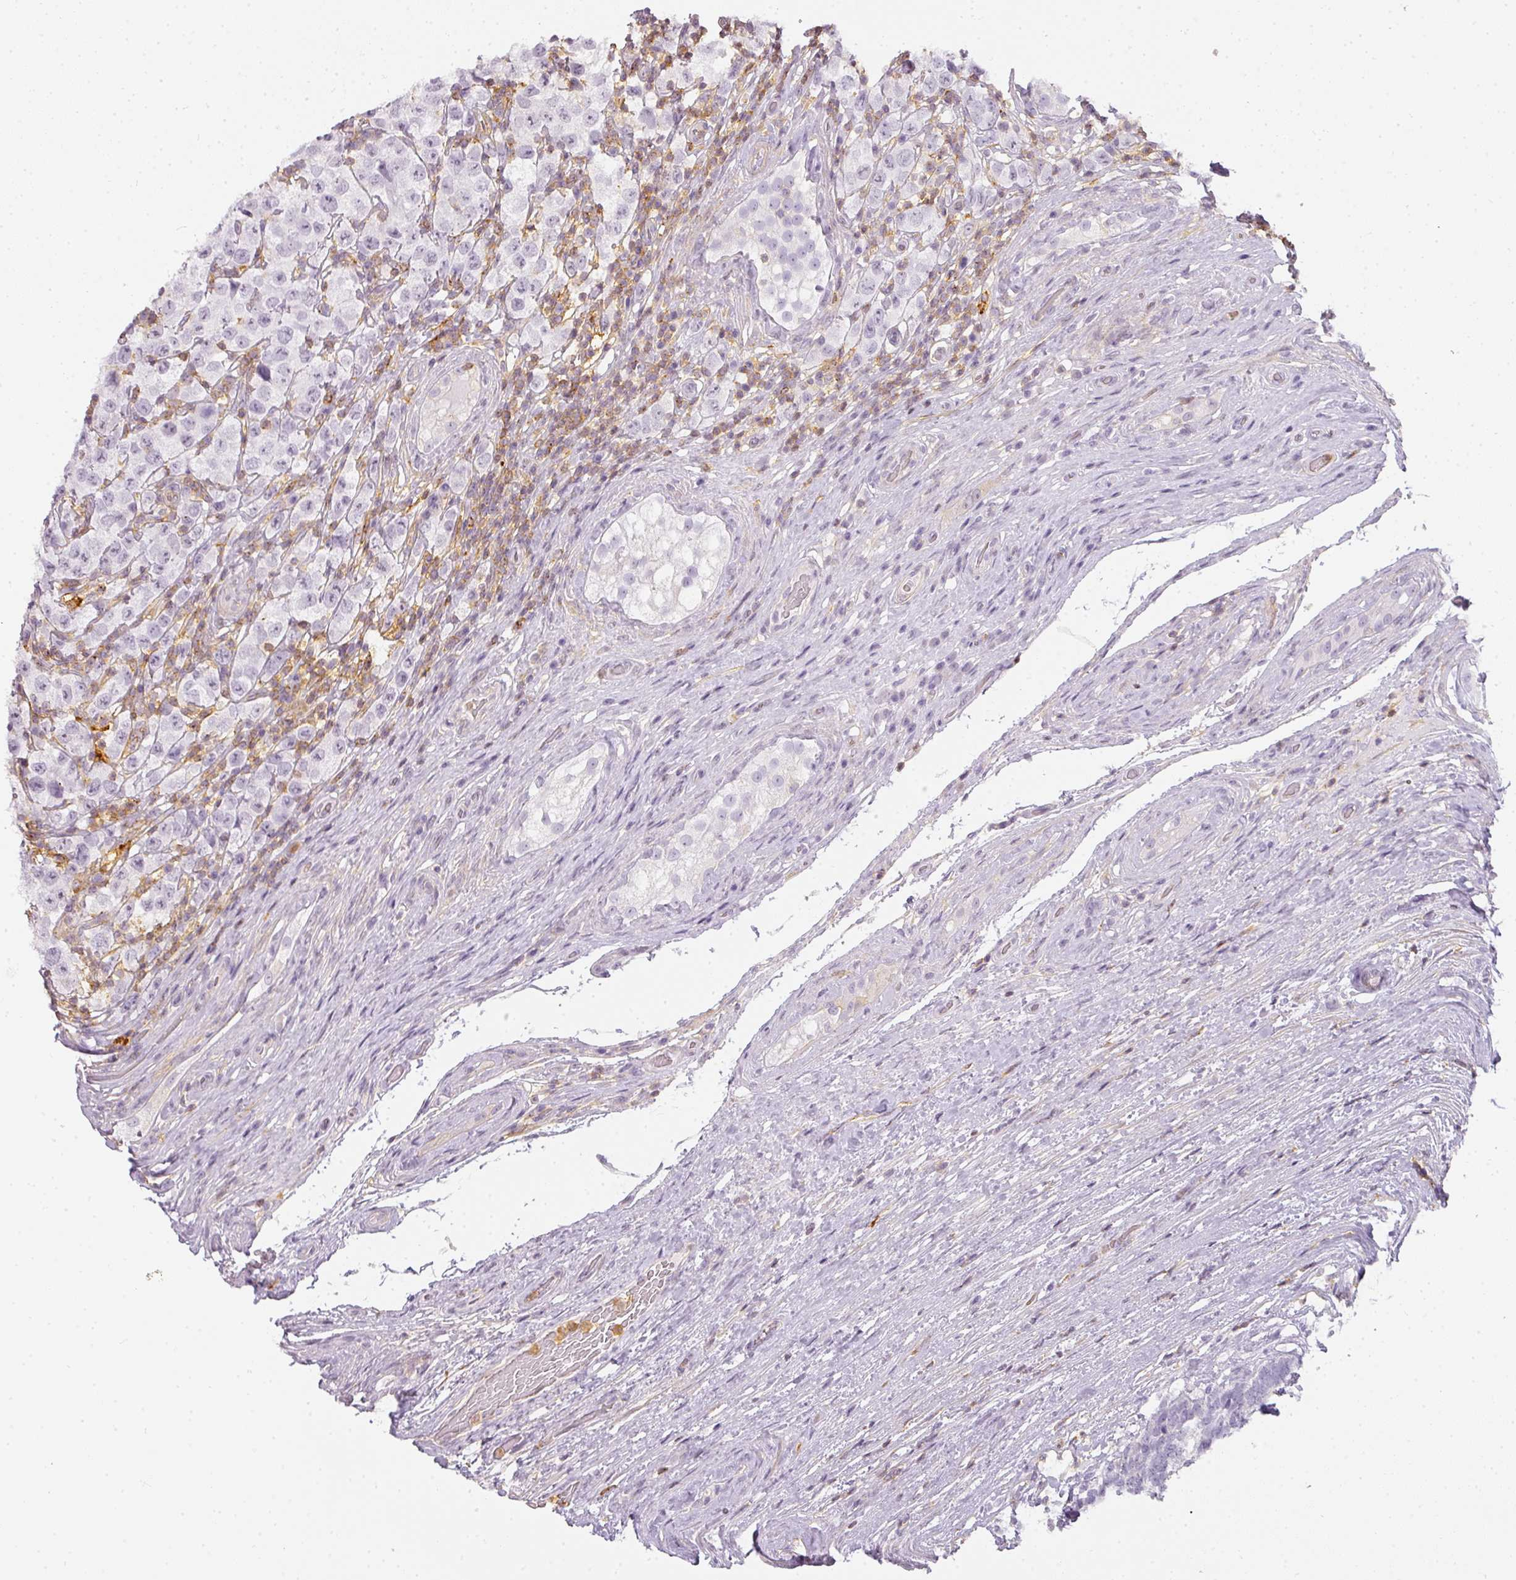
{"staining": {"intensity": "negative", "quantity": "none", "location": "none"}, "tissue": "testis cancer", "cell_type": "Tumor cells", "image_type": "cancer", "snomed": [{"axis": "morphology", "description": "Seminoma, NOS"}, {"axis": "morphology", "description": "Carcinoma, Embryonal, NOS"}, {"axis": "topography", "description": "Testis"}], "caption": "DAB (3,3'-diaminobenzidine) immunohistochemical staining of human testis cancer exhibits no significant expression in tumor cells. (DAB (3,3'-diaminobenzidine) IHC with hematoxylin counter stain).", "gene": "TMEM42", "patient": {"sex": "male", "age": 41}}